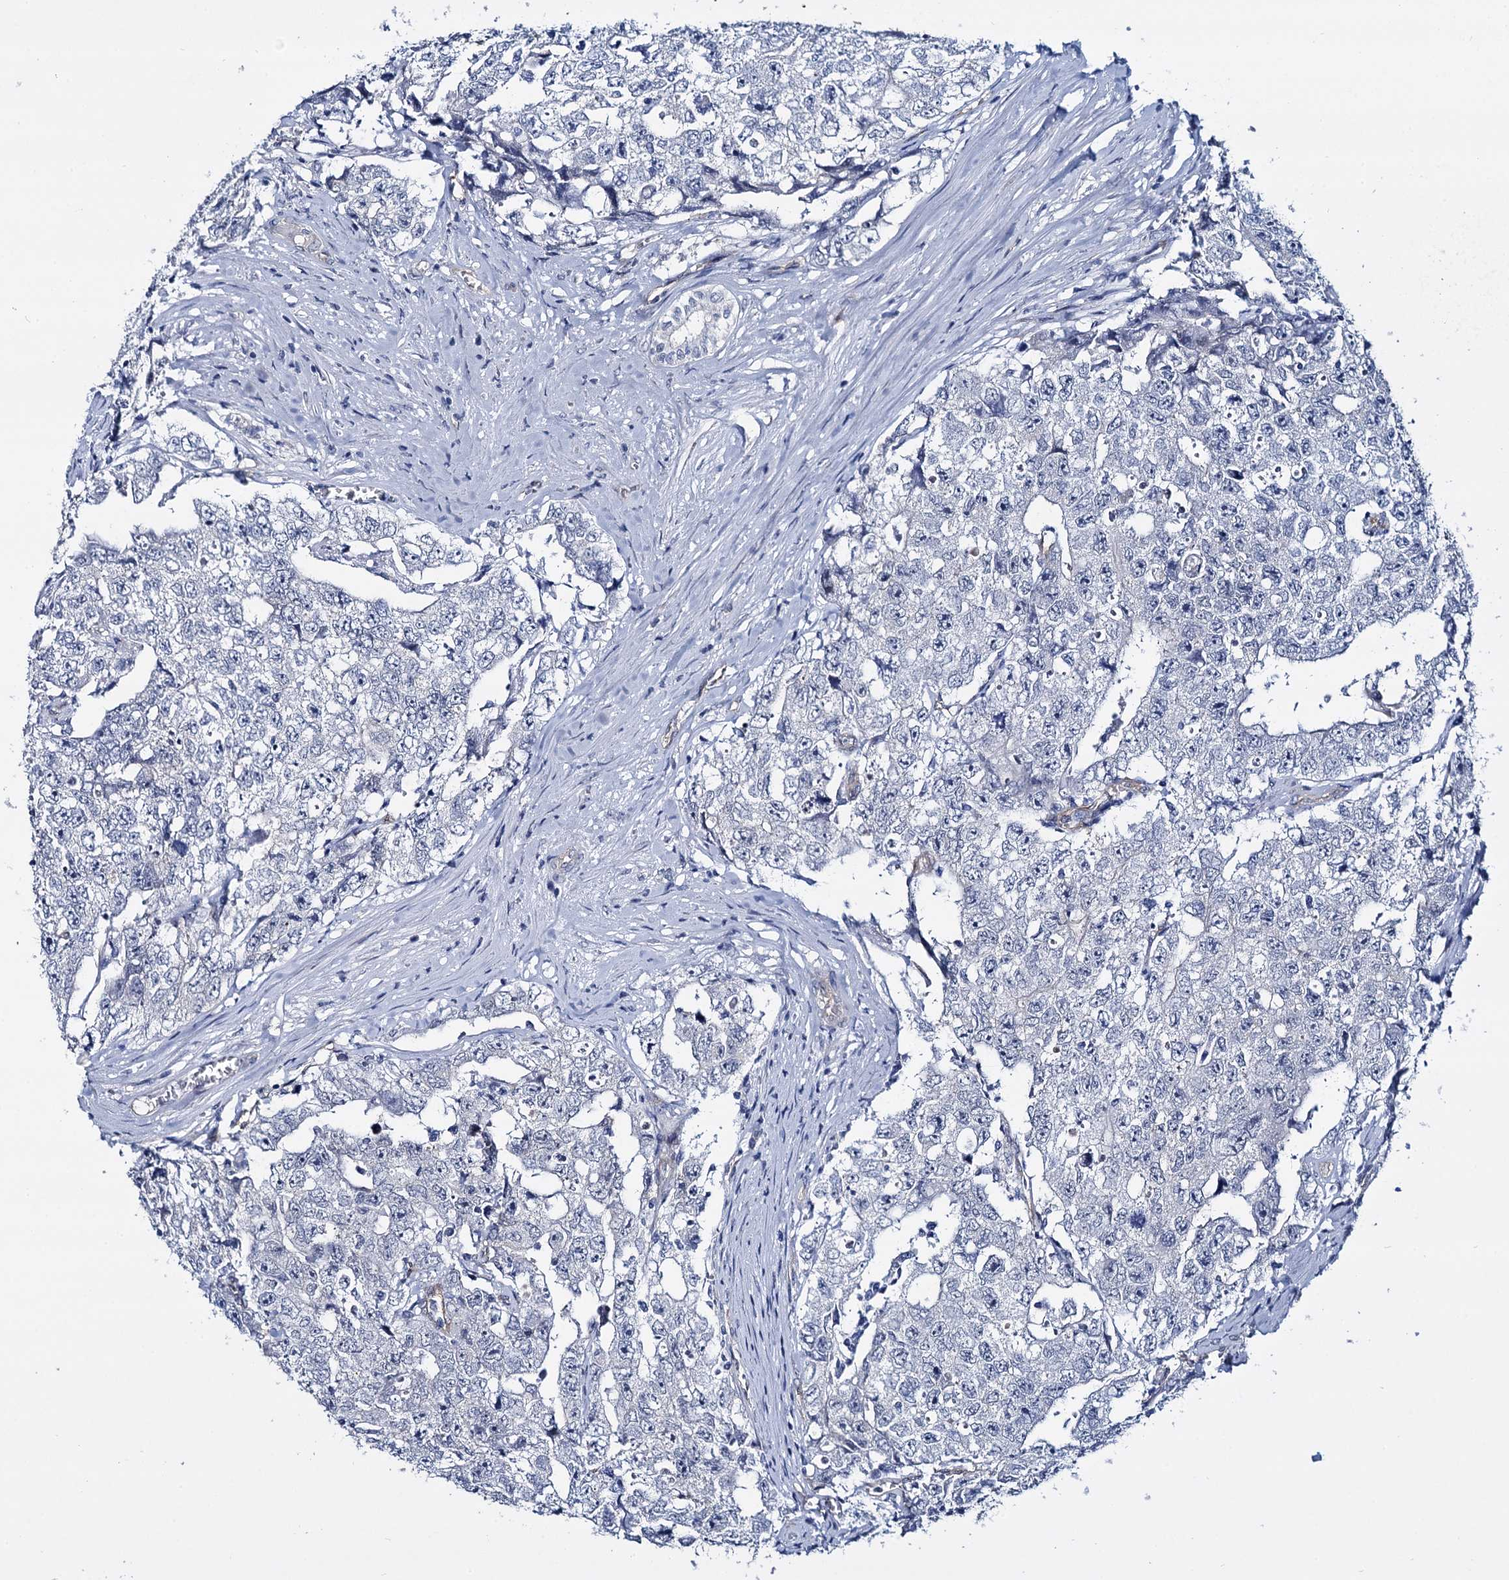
{"staining": {"intensity": "negative", "quantity": "none", "location": "none"}, "tissue": "testis cancer", "cell_type": "Tumor cells", "image_type": "cancer", "snomed": [{"axis": "morphology", "description": "Carcinoma, Embryonal, NOS"}, {"axis": "topography", "description": "Testis"}], "caption": "The histopathology image reveals no significant positivity in tumor cells of embryonal carcinoma (testis). (Stains: DAB (3,3'-diaminobenzidine) immunohistochemistry (IHC) with hematoxylin counter stain, Microscopy: brightfield microscopy at high magnification).", "gene": "STXBP1", "patient": {"sex": "male", "age": 17}}